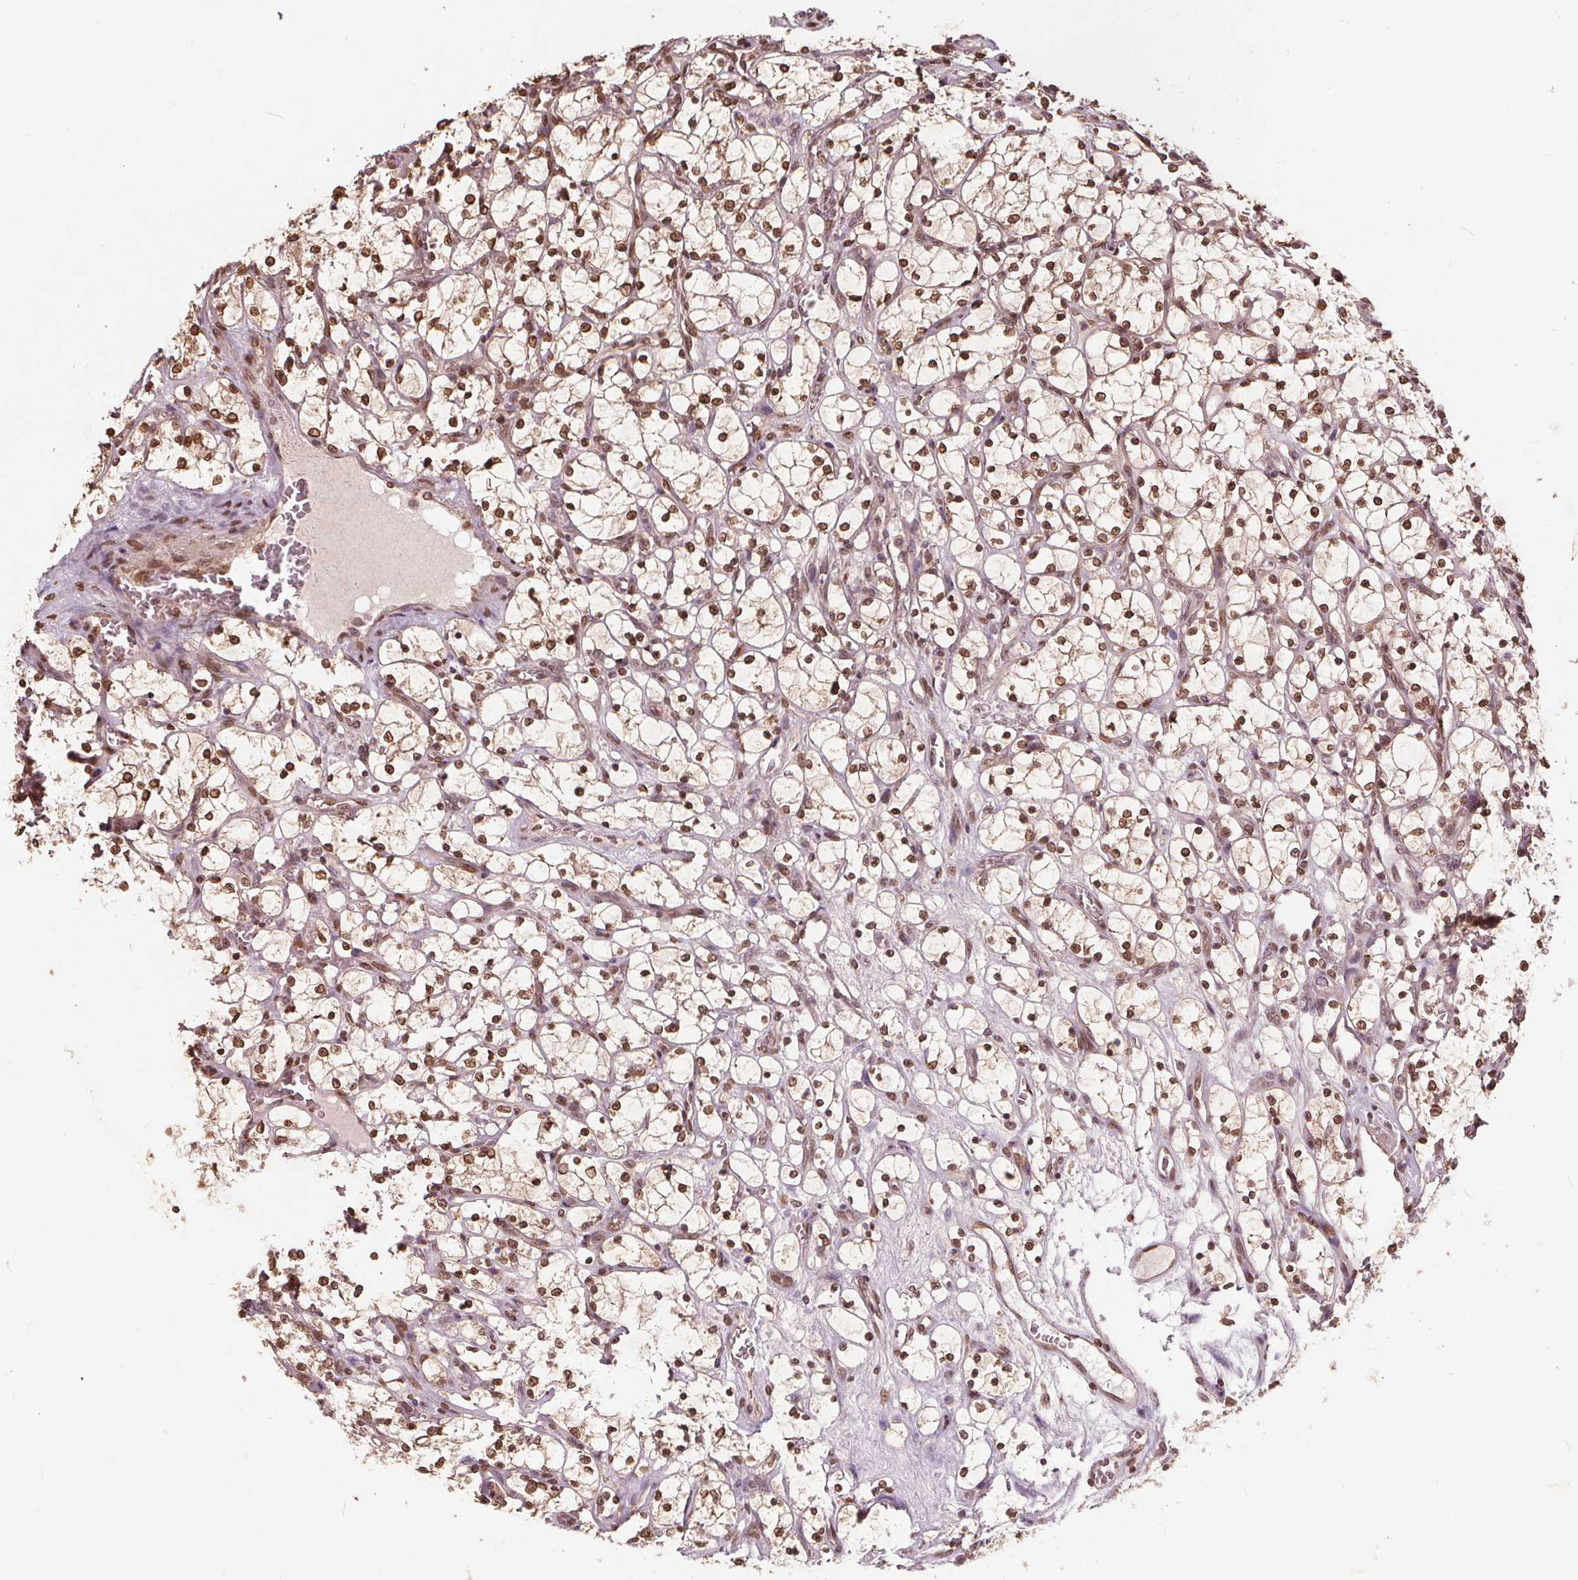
{"staining": {"intensity": "moderate", "quantity": ">75%", "location": "nuclear"}, "tissue": "renal cancer", "cell_type": "Tumor cells", "image_type": "cancer", "snomed": [{"axis": "morphology", "description": "Adenocarcinoma, NOS"}, {"axis": "topography", "description": "Kidney"}], "caption": "Adenocarcinoma (renal) tissue displays moderate nuclear positivity in approximately >75% of tumor cells, visualized by immunohistochemistry.", "gene": "HIF1AN", "patient": {"sex": "female", "age": 69}}